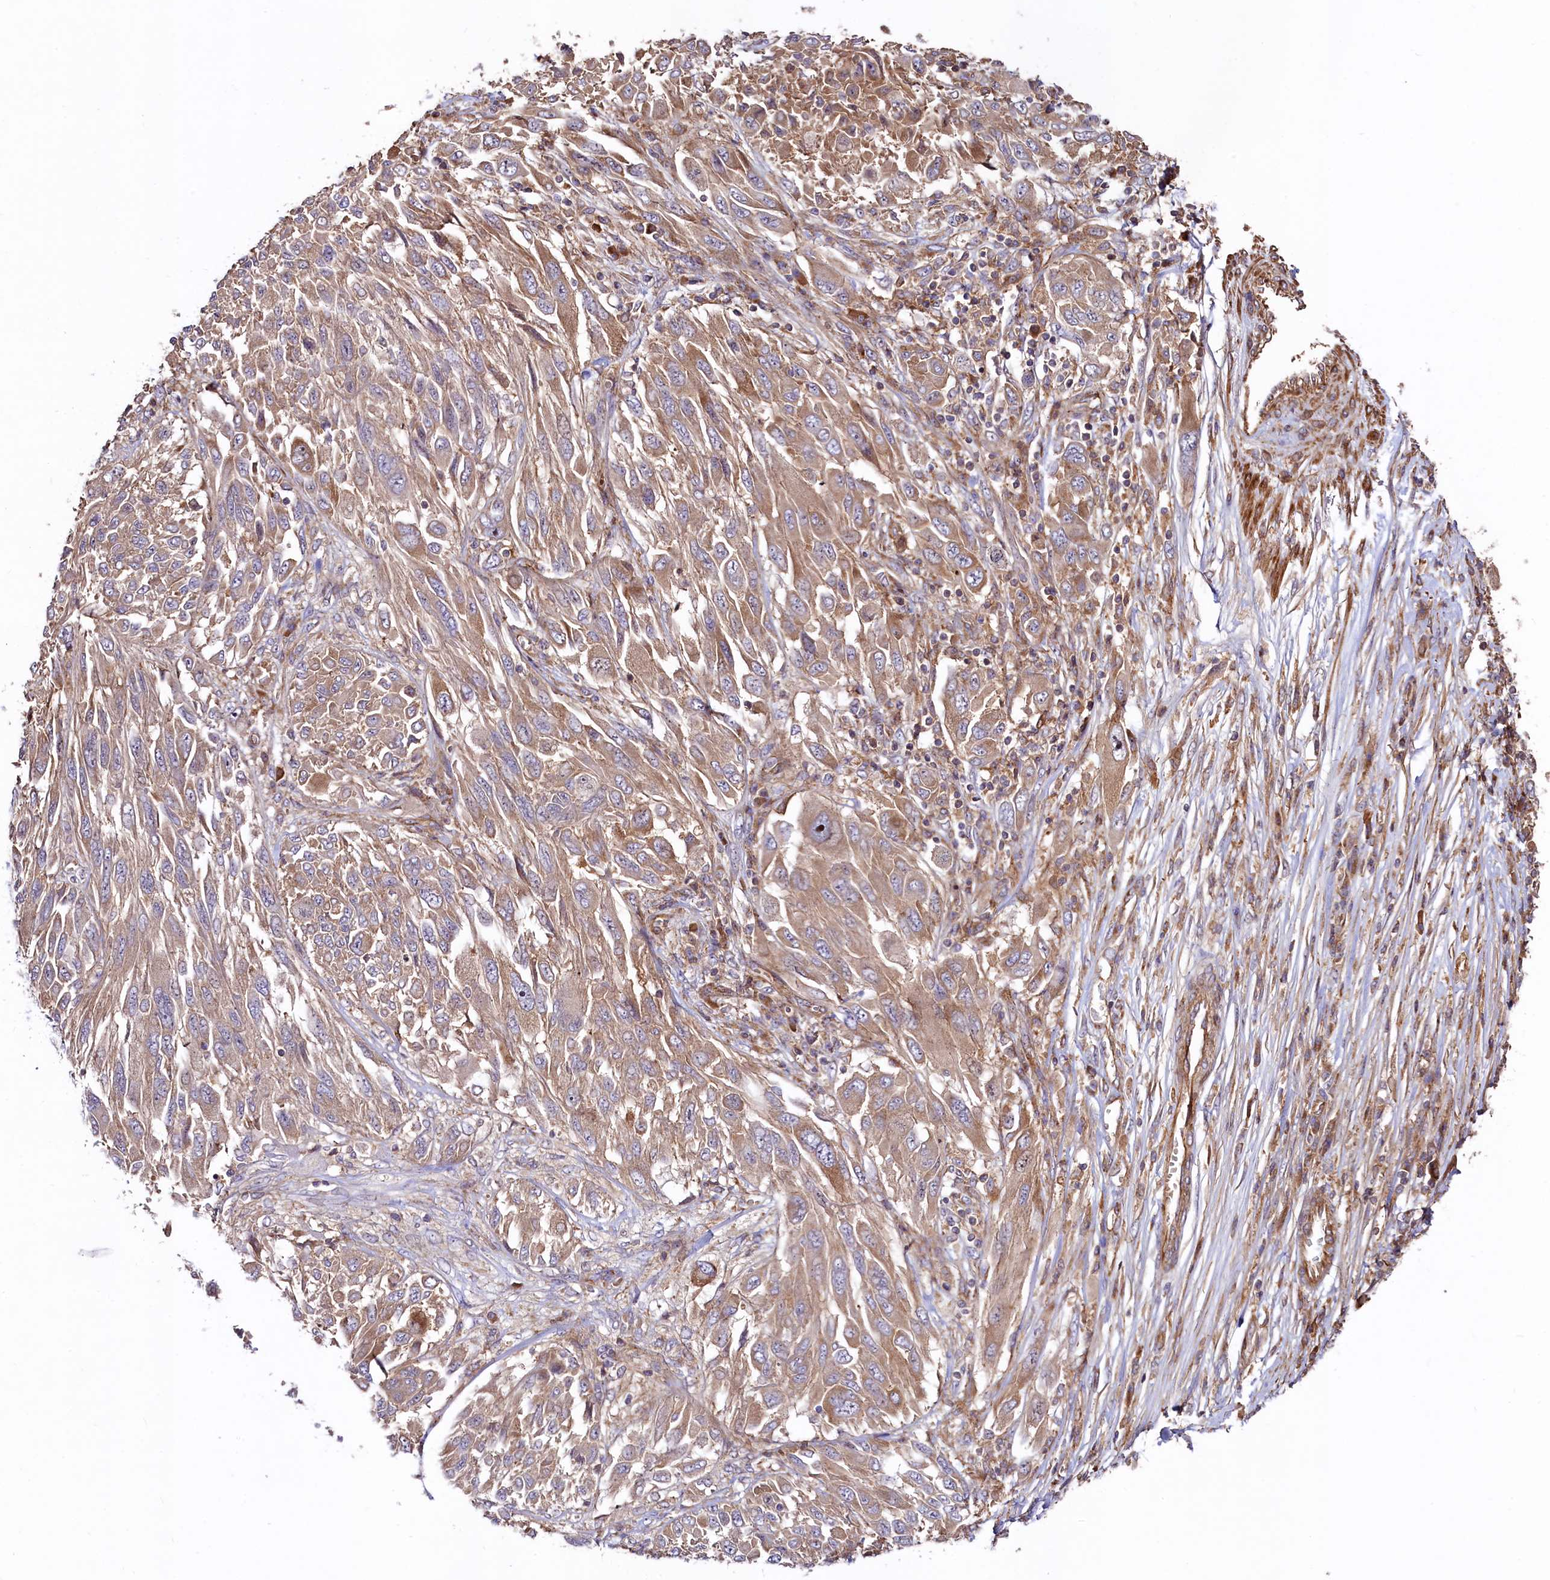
{"staining": {"intensity": "moderate", "quantity": ">75%", "location": "cytoplasmic/membranous"}, "tissue": "melanoma", "cell_type": "Tumor cells", "image_type": "cancer", "snomed": [{"axis": "morphology", "description": "Malignant melanoma, NOS"}, {"axis": "topography", "description": "Skin"}], "caption": "An immunohistochemistry (IHC) photomicrograph of tumor tissue is shown. Protein staining in brown labels moderate cytoplasmic/membranous positivity in melanoma within tumor cells.", "gene": "KLHDC4", "patient": {"sex": "female", "age": 91}}